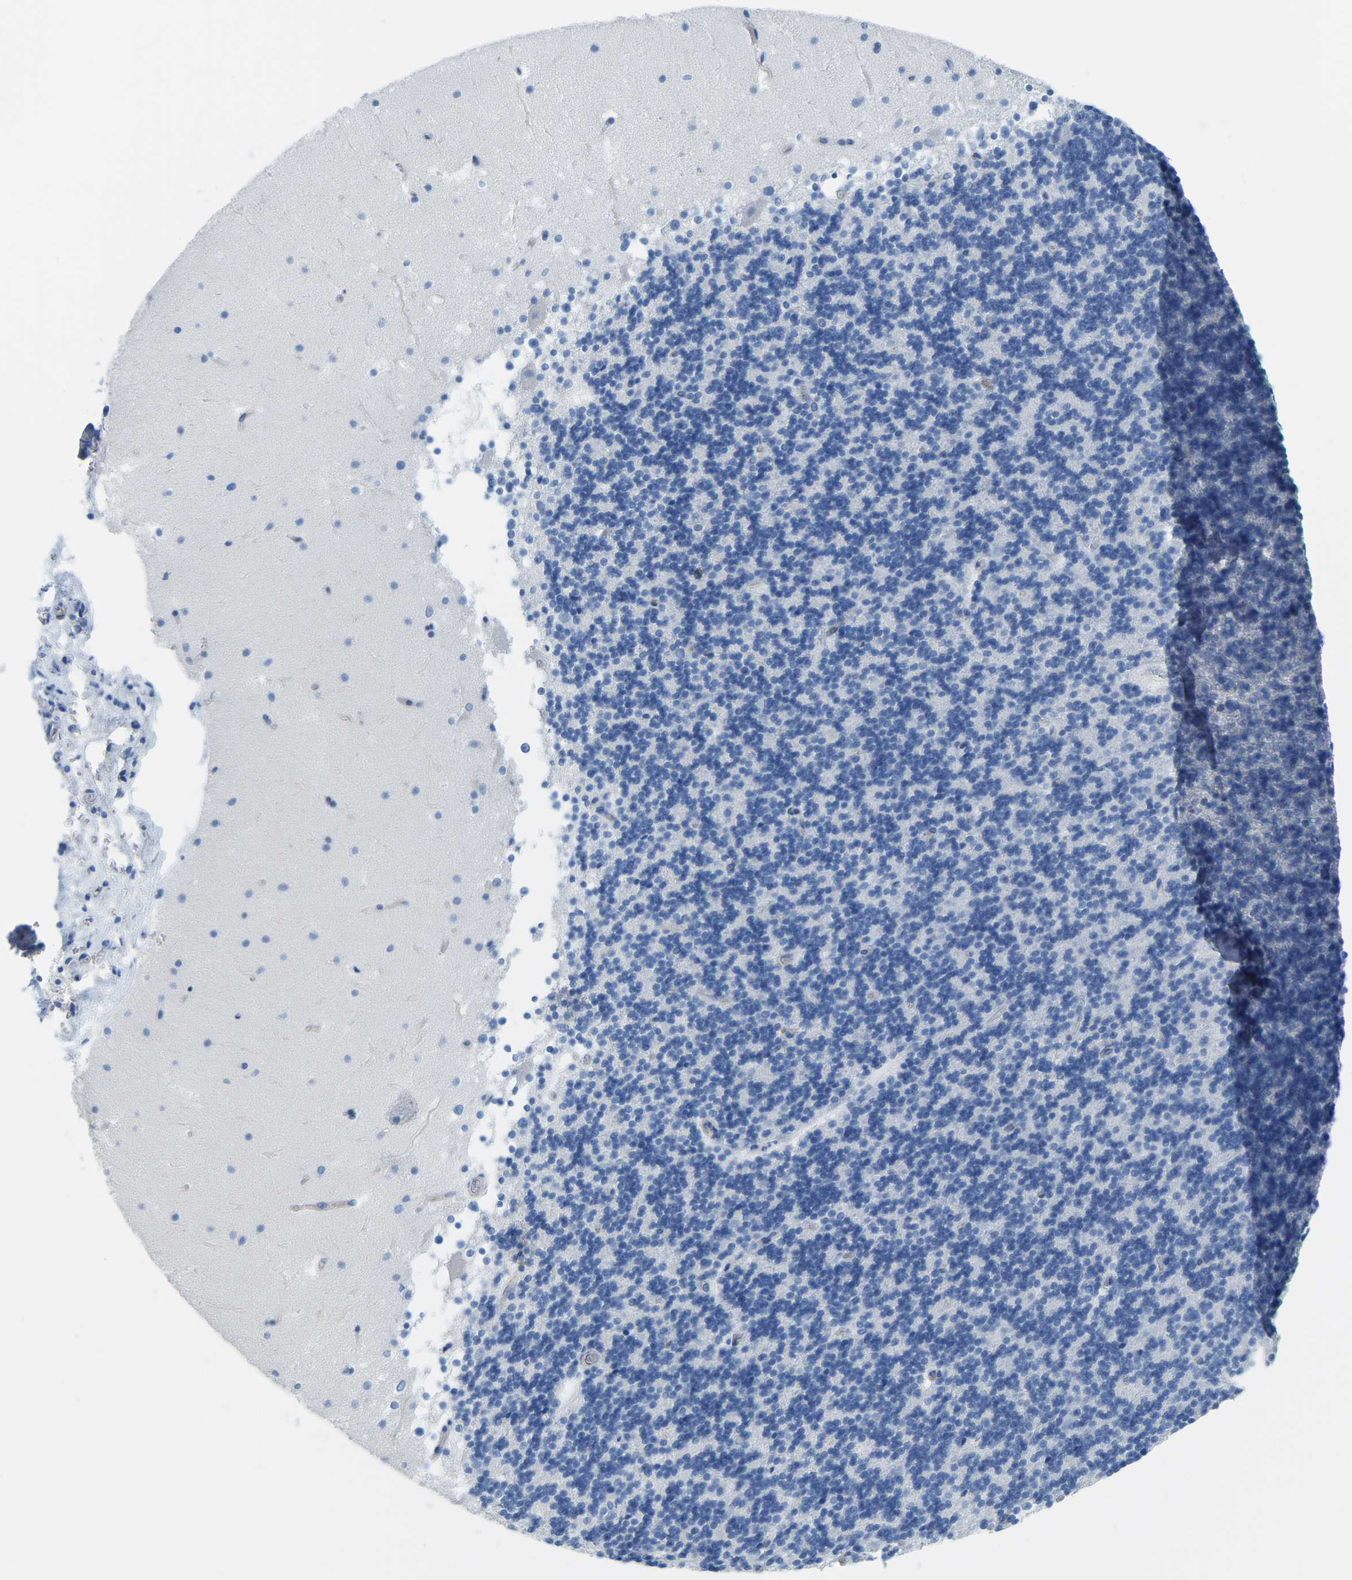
{"staining": {"intensity": "negative", "quantity": "none", "location": "none"}, "tissue": "cerebellum", "cell_type": "Cells in granular layer", "image_type": "normal", "snomed": [{"axis": "morphology", "description": "Normal tissue, NOS"}, {"axis": "topography", "description": "Cerebellum"}], "caption": "Immunohistochemistry (IHC) image of normal human cerebellum stained for a protein (brown), which displays no positivity in cells in granular layer. (DAB immunohistochemistry (IHC) with hematoxylin counter stain).", "gene": "MYL3", "patient": {"sex": "male", "age": 45}}